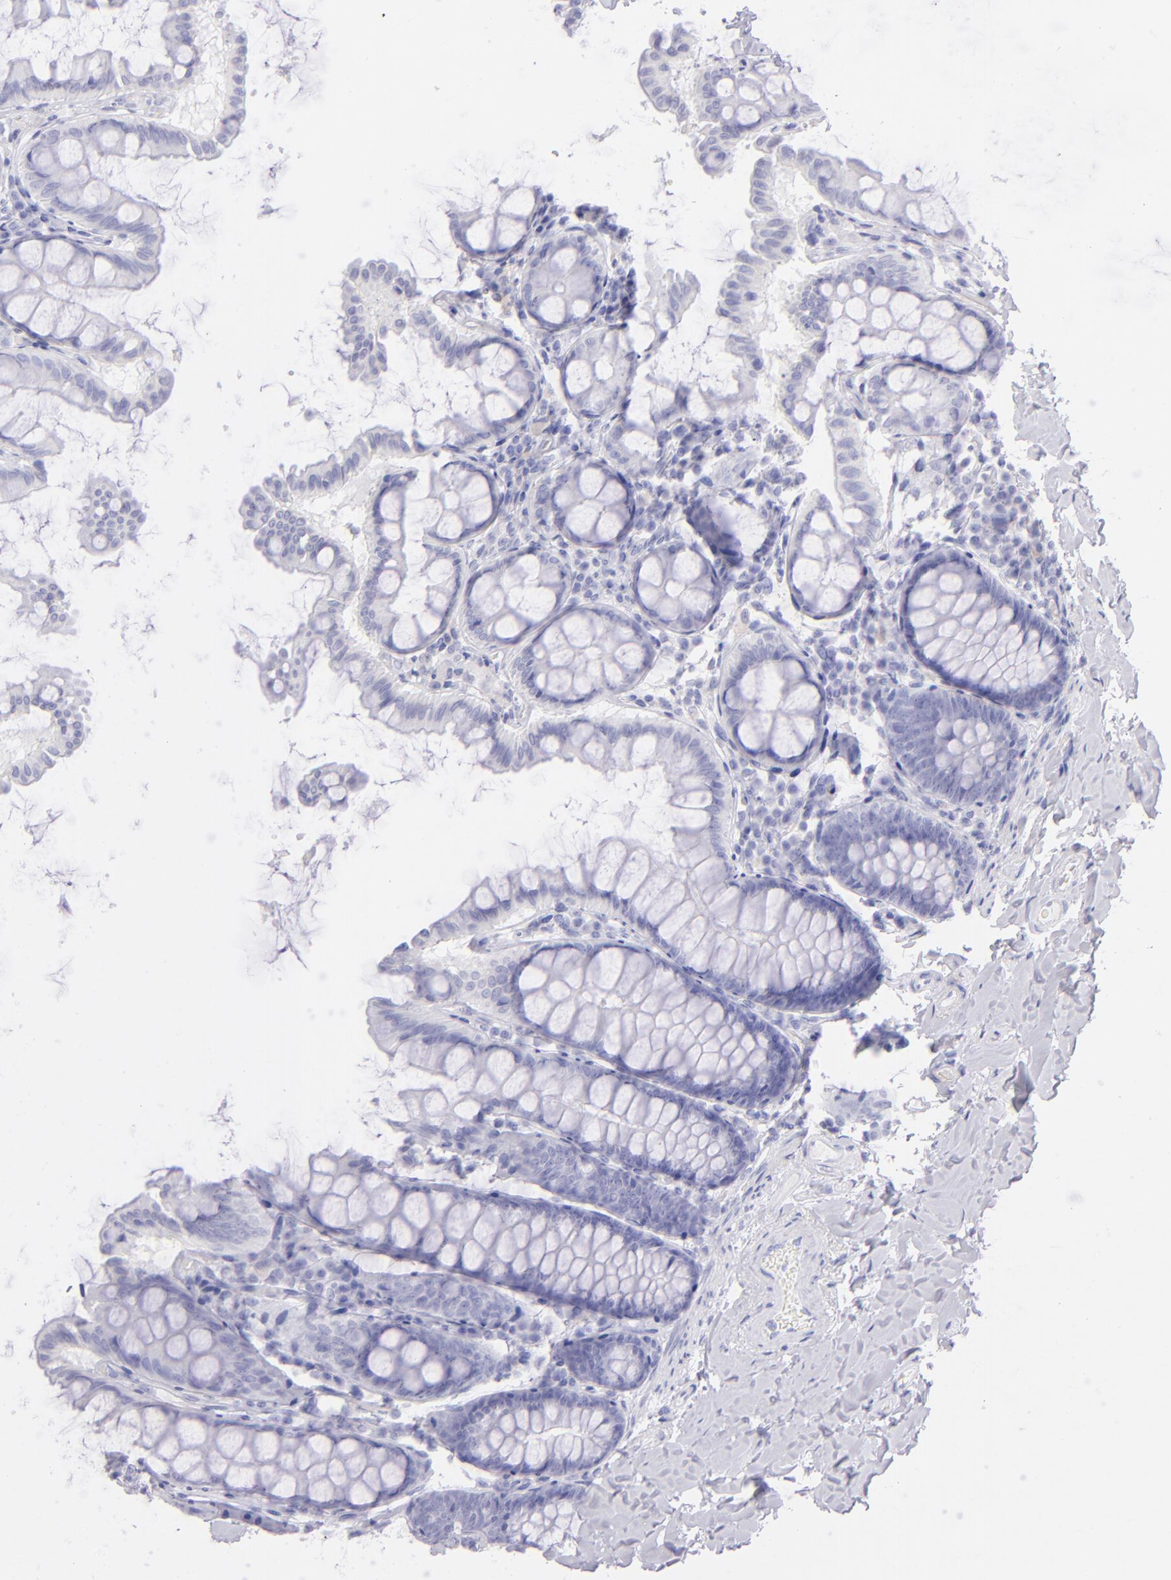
{"staining": {"intensity": "negative", "quantity": "none", "location": "none"}, "tissue": "colon", "cell_type": "Endothelial cells", "image_type": "normal", "snomed": [{"axis": "morphology", "description": "Normal tissue, NOS"}, {"axis": "topography", "description": "Colon"}], "caption": "Histopathology image shows no significant protein staining in endothelial cells of normal colon.", "gene": "CD72", "patient": {"sex": "female", "age": 61}}